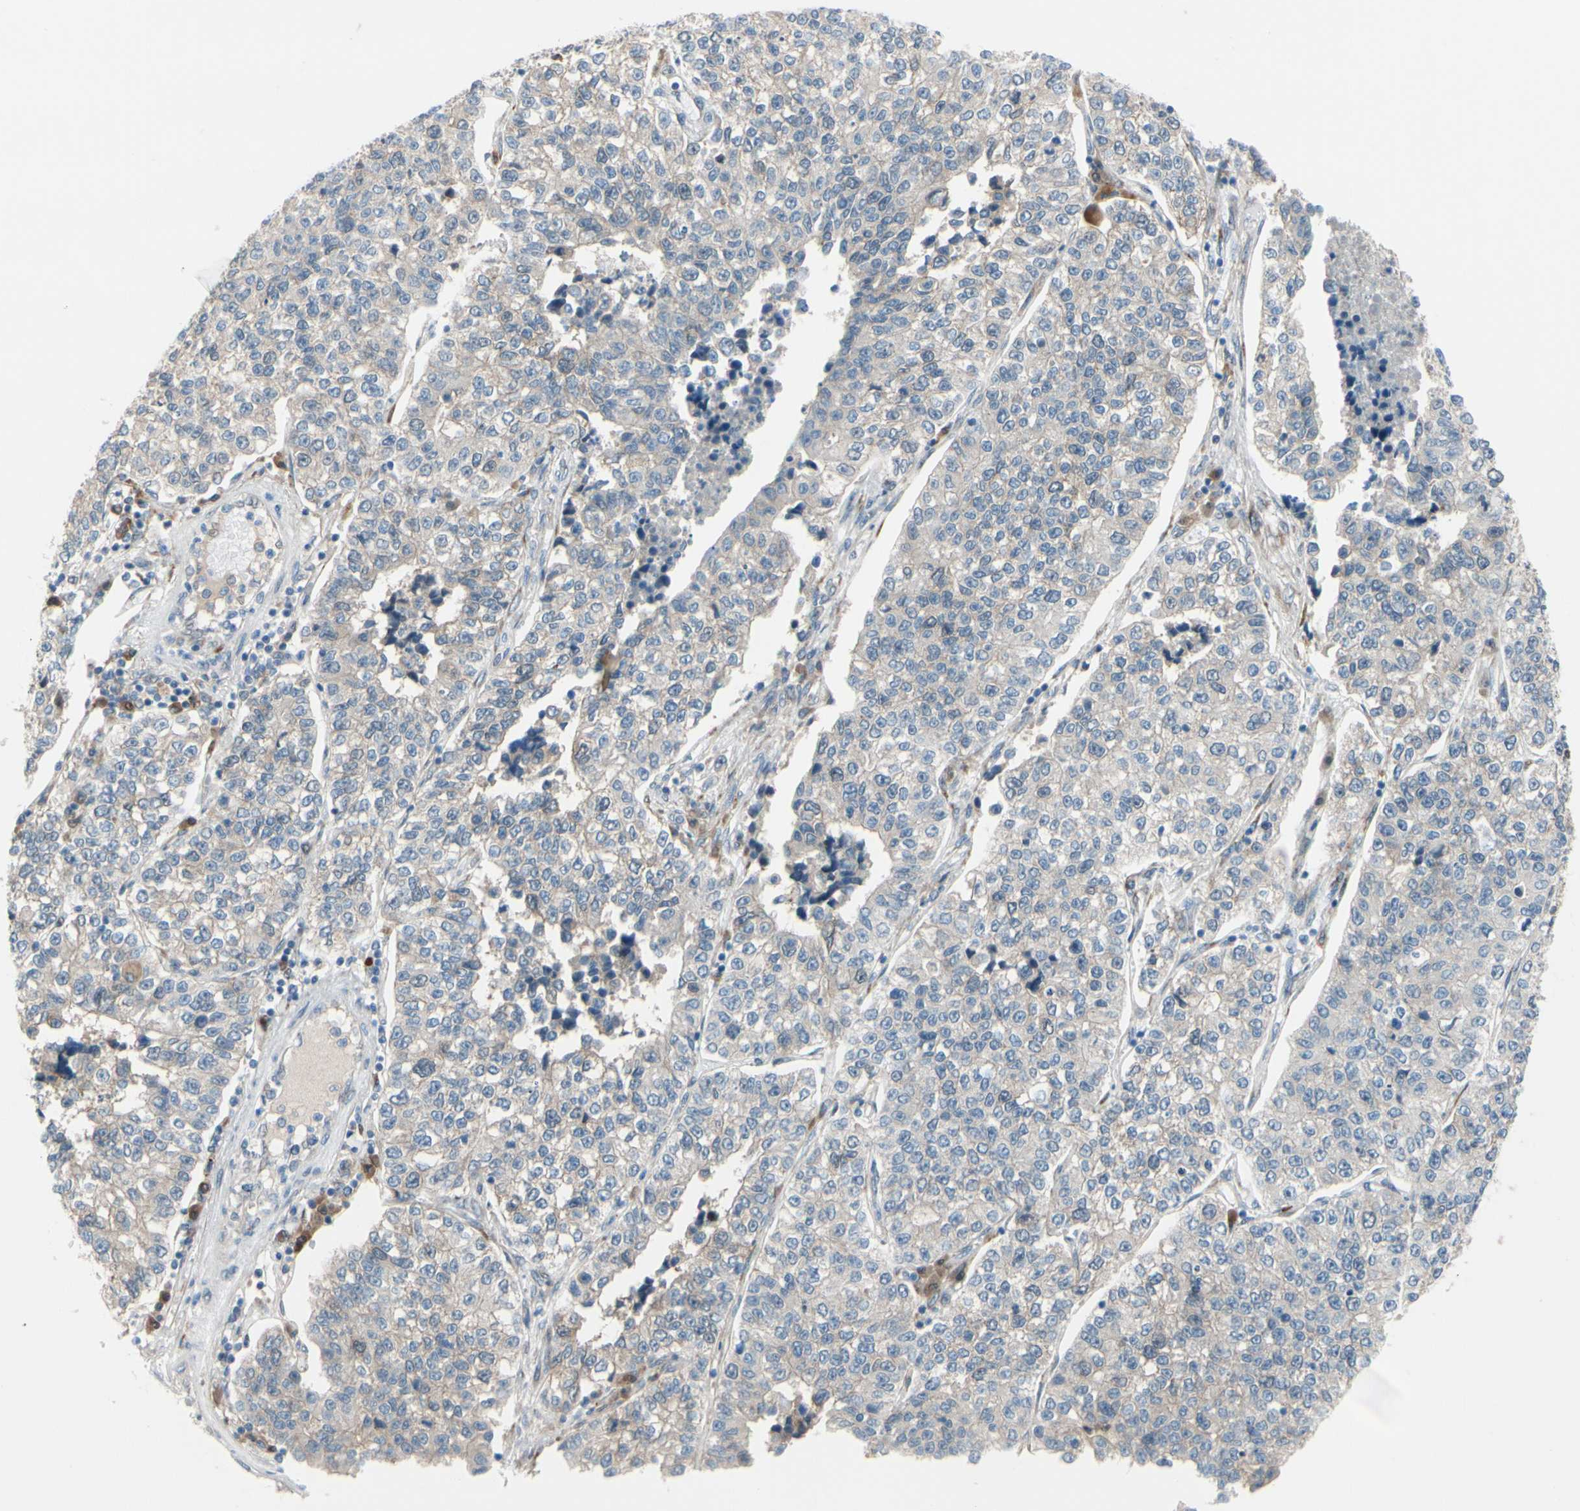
{"staining": {"intensity": "weak", "quantity": "<25%", "location": "cytoplasmic/membranous"}, "tissue": "lung cancer", "cell_type": "Tumor cells", "image_type": "cancer", "snomed": [{"axis": "morphology", "description": "Adenocarcinoma, NOS"}, {"axis": "topography", "description": "Lung"}], "caption": "Protein analysis of lung cancer (adenocarcinoma) reveals no significant expression in tumor cells. (DAB immunohistochemistry (IHC) visualized using brightfield microscopy, high magnification).", "gene": "PTTG1", "patient": {"sex": "male", "age": 49}}